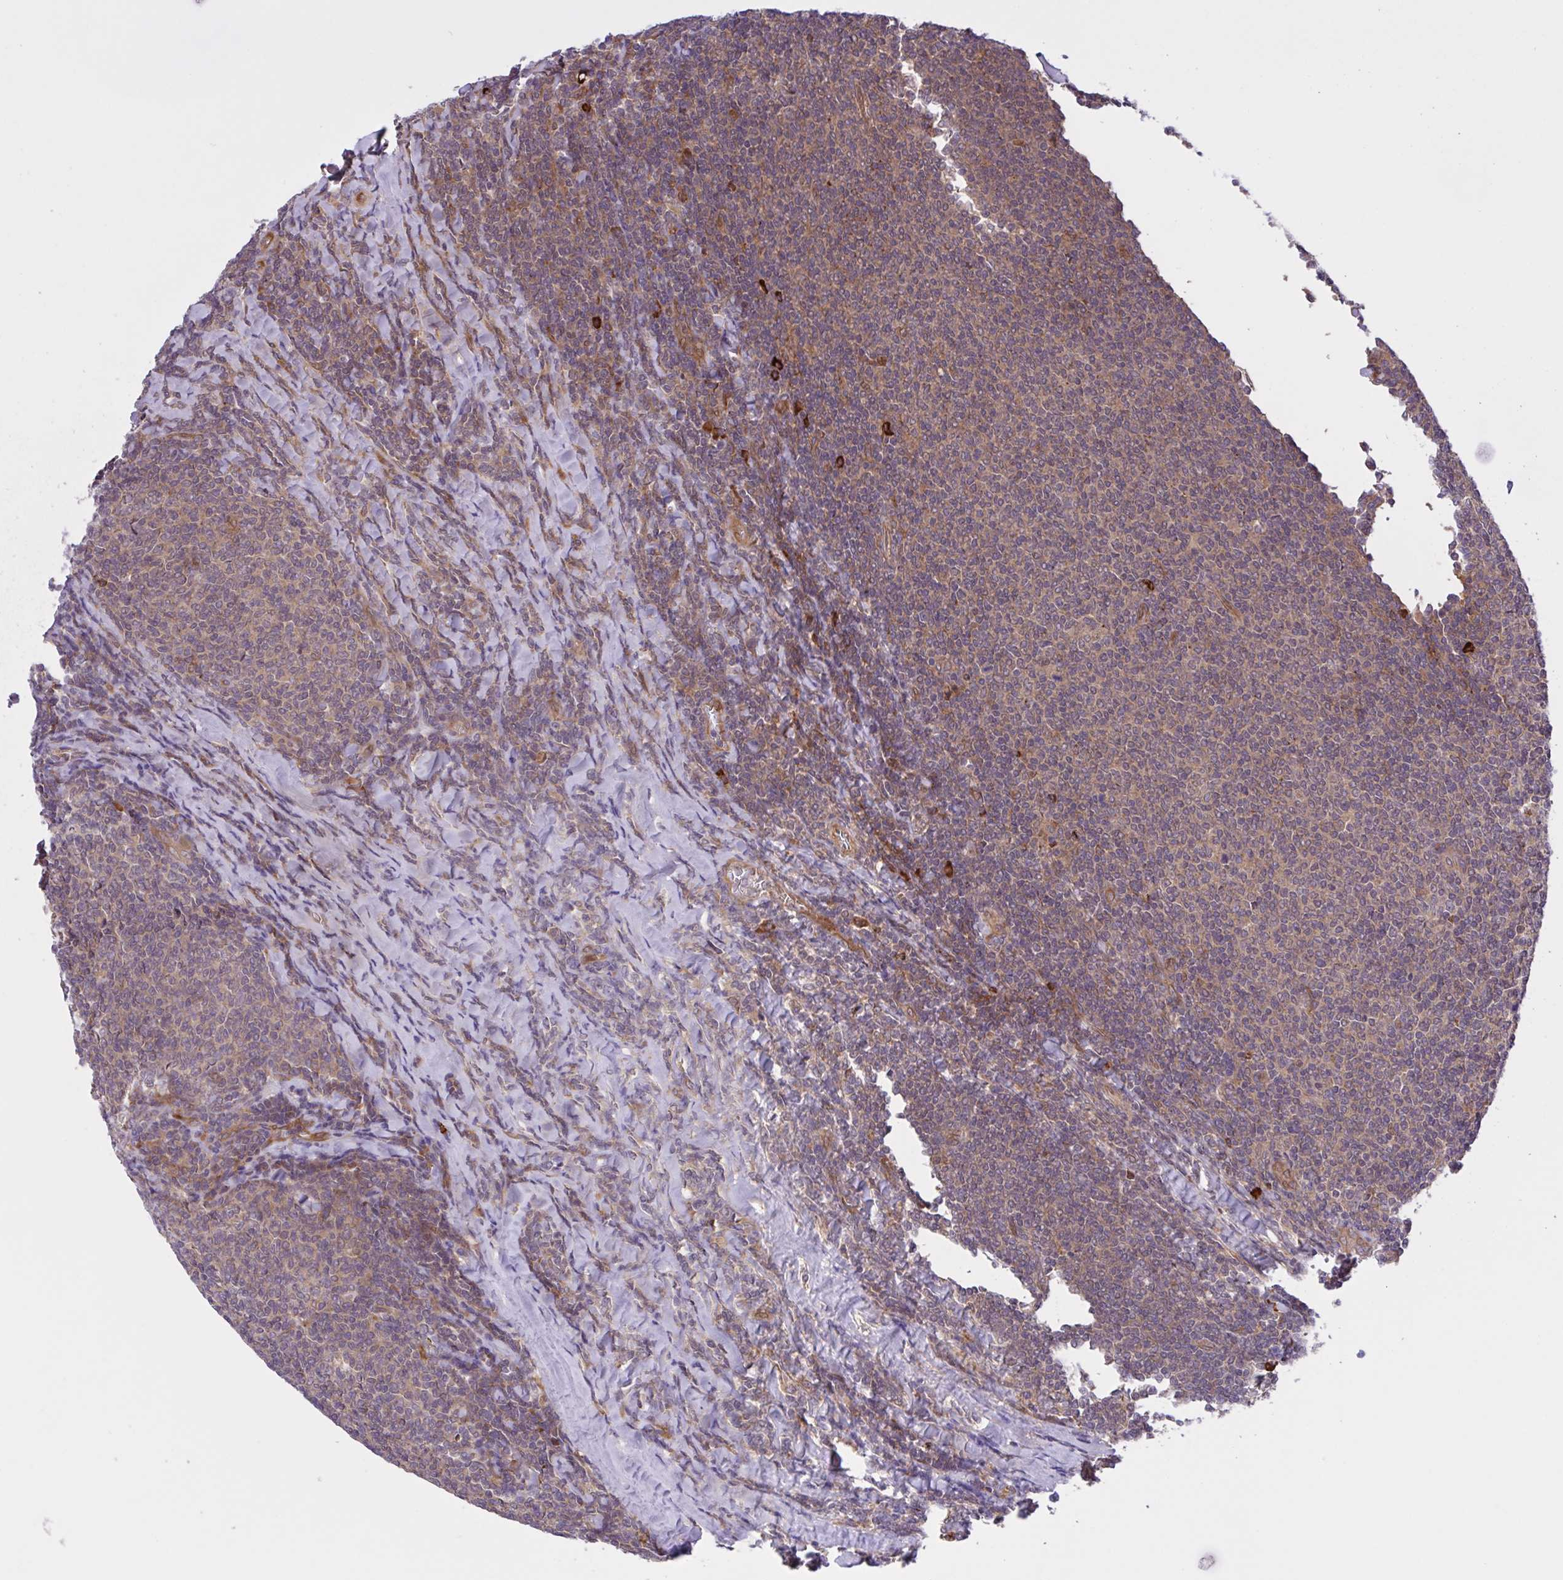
{"staining": {"intensity": "moderate", "quantity": "<25%", "location": "cytoplasmic/membranous"}, "tissue": "lymphoma", "cell_type": "Tumor cells", "image_type": "cancer", "snomed": [{"axis": "morphology", "description": "Malignant lymphoma, non-Hodgkin's type, Low grade"}, {"axis": "topography", "description": "Lymph node"}], "caption": "Moderate cytoplasmic/membranous expression for a protein is present in about <25% of tumor cells of lymphoma using immunohistochemistry (IHC).", "gene": "INTS10", "patient": {"sex": "male", "age": 52}}